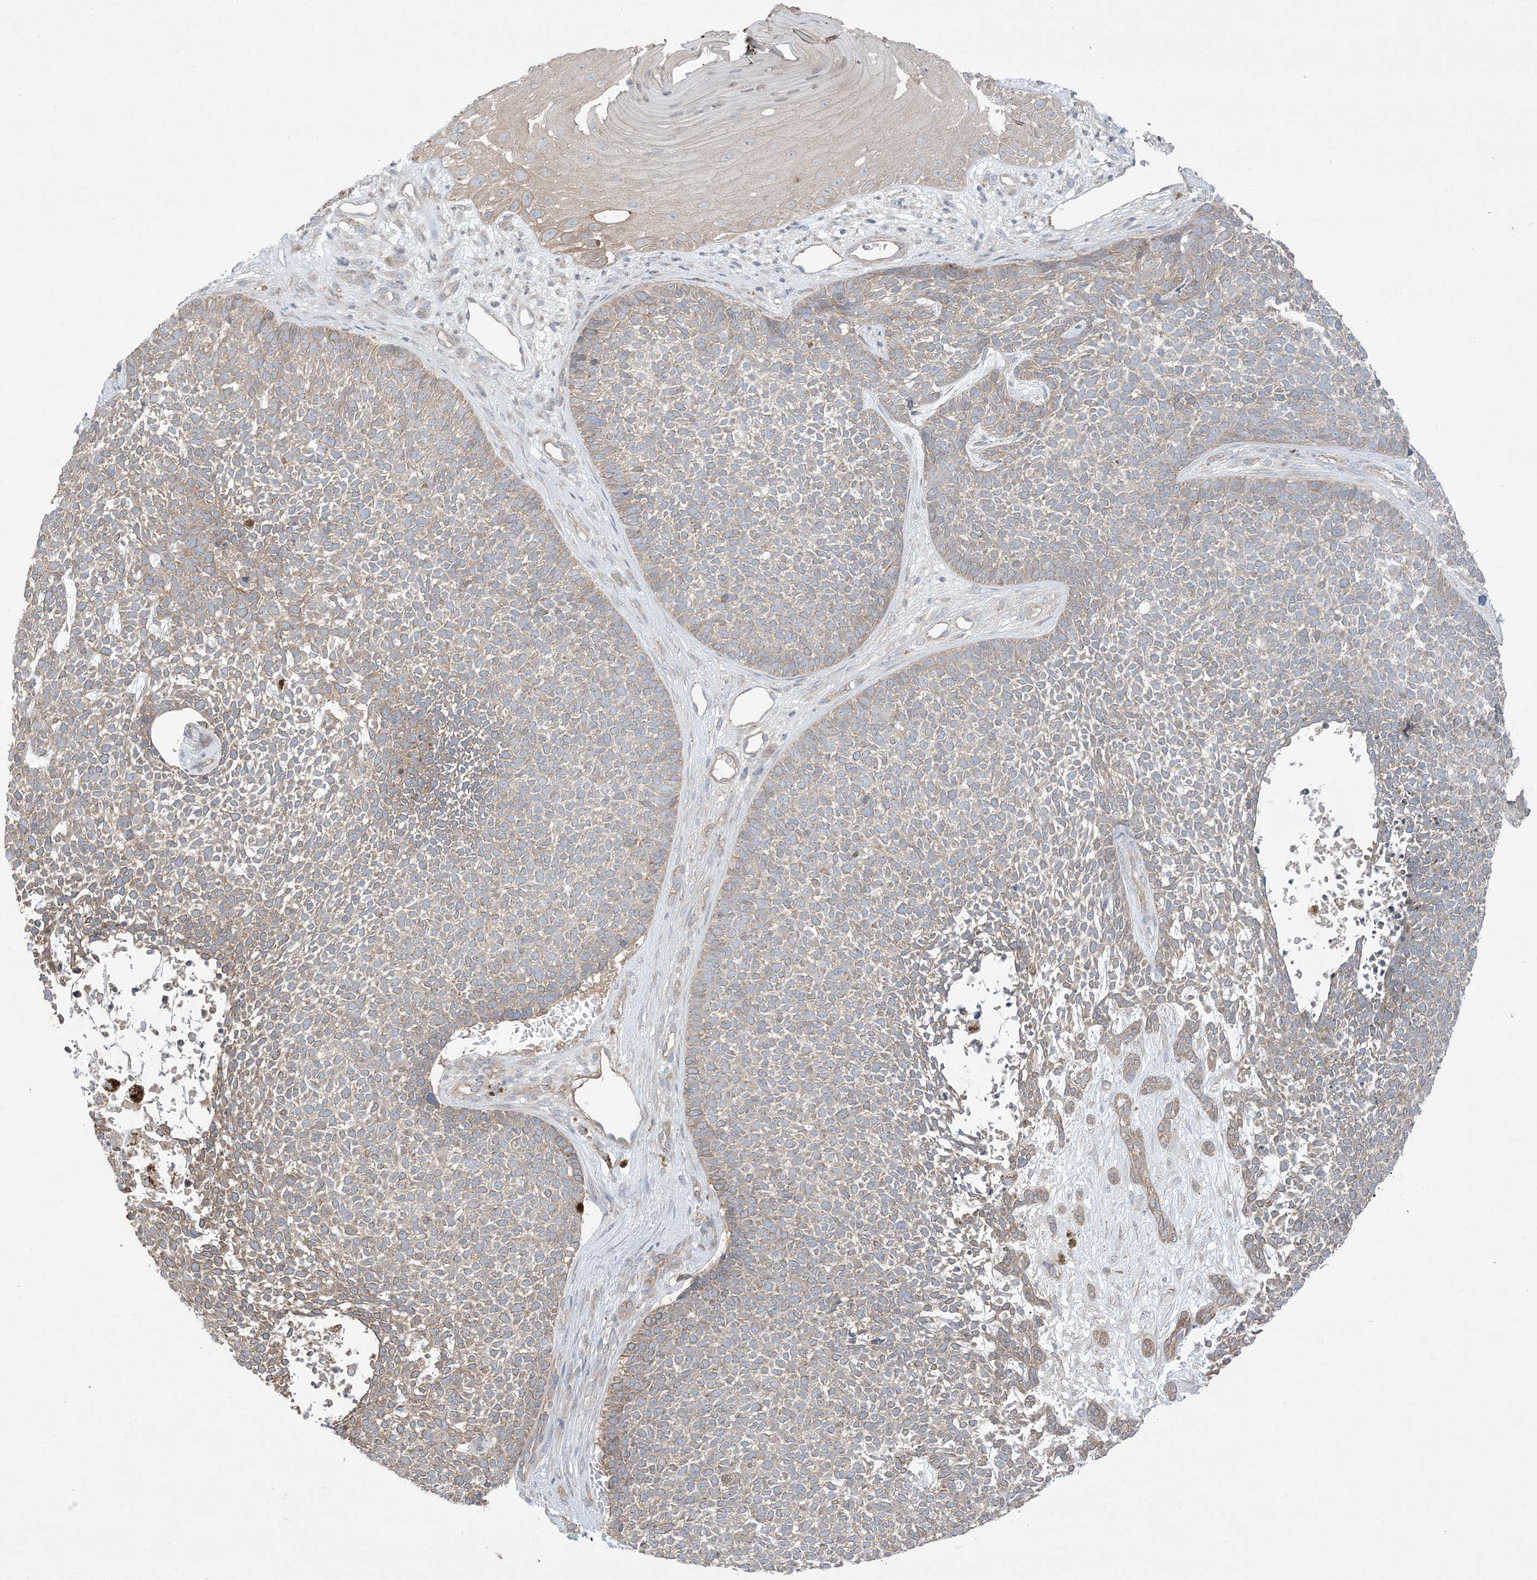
{"staining": {"intensity": "weak", "quantity": ">75%", "location": "cytoplasmic/membranous"}, "tissue": "skin cancer", "cell_type": "Tumor cells", "image_type": "cancer", "snomed": [{"axis": "morphology", "description": "Basal cell carcinoma"}, {"axis": "topography", "description": "Skin"}], "caption": "Immunohistochemistry (IHC) micrograph of neoplastic tissue: skin basal cell carcinoma stained using immunohistochemistry (IHC) reveals low levels of weak protein expression localized specifically in the cytoplasmic/membranous of tumor cells, appearing as a cytoplasmic/membranous brown color.", "gene": "CCNY", "patient": {"sex": "female", "age": 84}}